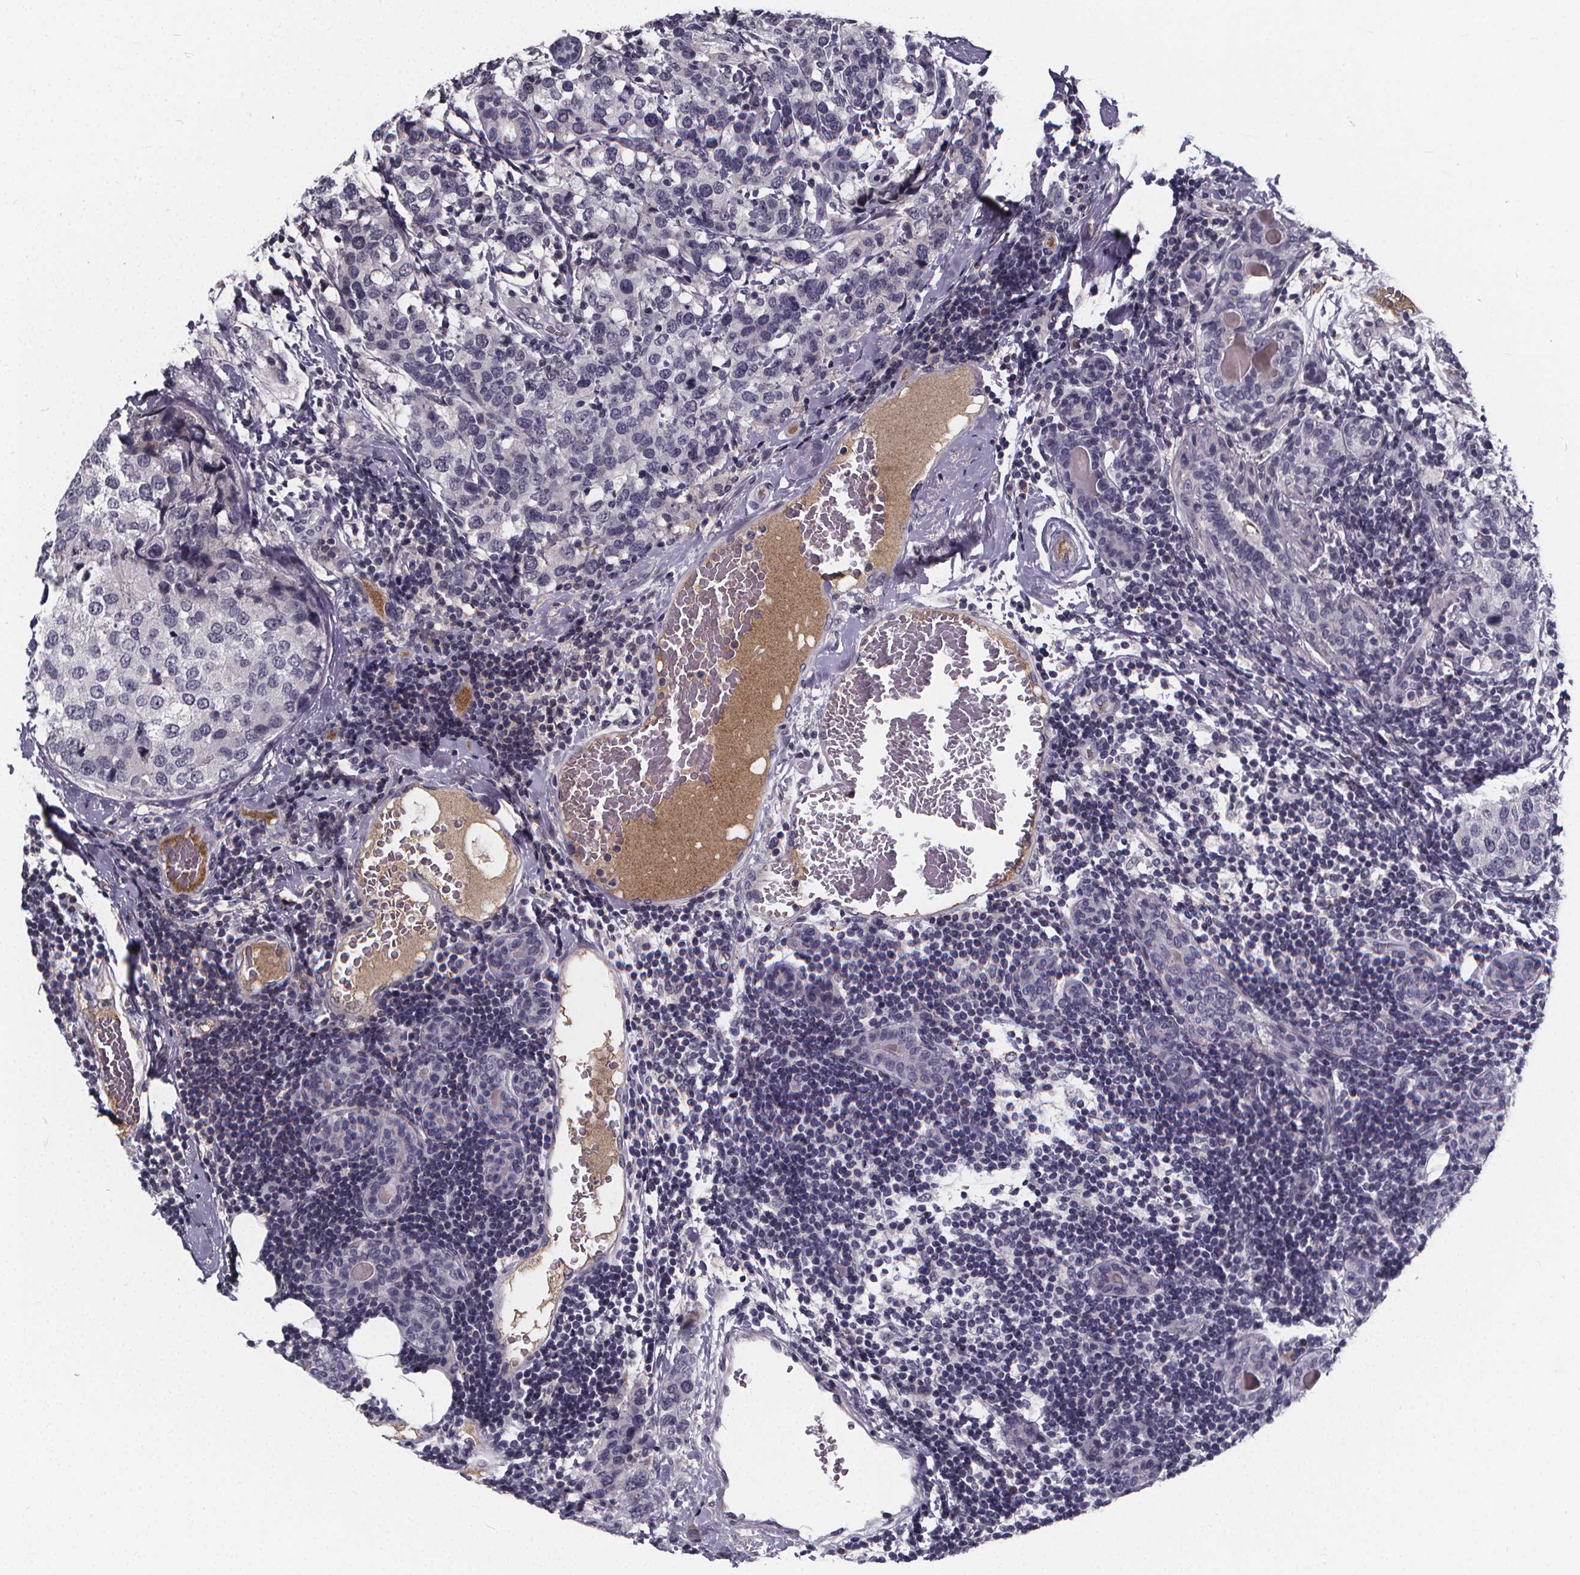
{"staining": {"intensity": "negative", "quantity": "none", "location": "none"}, "tissue": "breast cancer", "cell_type": "Tumor cells", "image_type": "cancer", "snomed": [{"axis": "morphology", "description": "Lobular carcinoma"}, {"axis": "topography", "description": "Breast"}], "caption": "Breast lobular carcinoma was stained to show a protein in brown. There is no significant expression in tumor cells.", "gene": "AGT", "patient": {"sex": "female", "age": 59}}